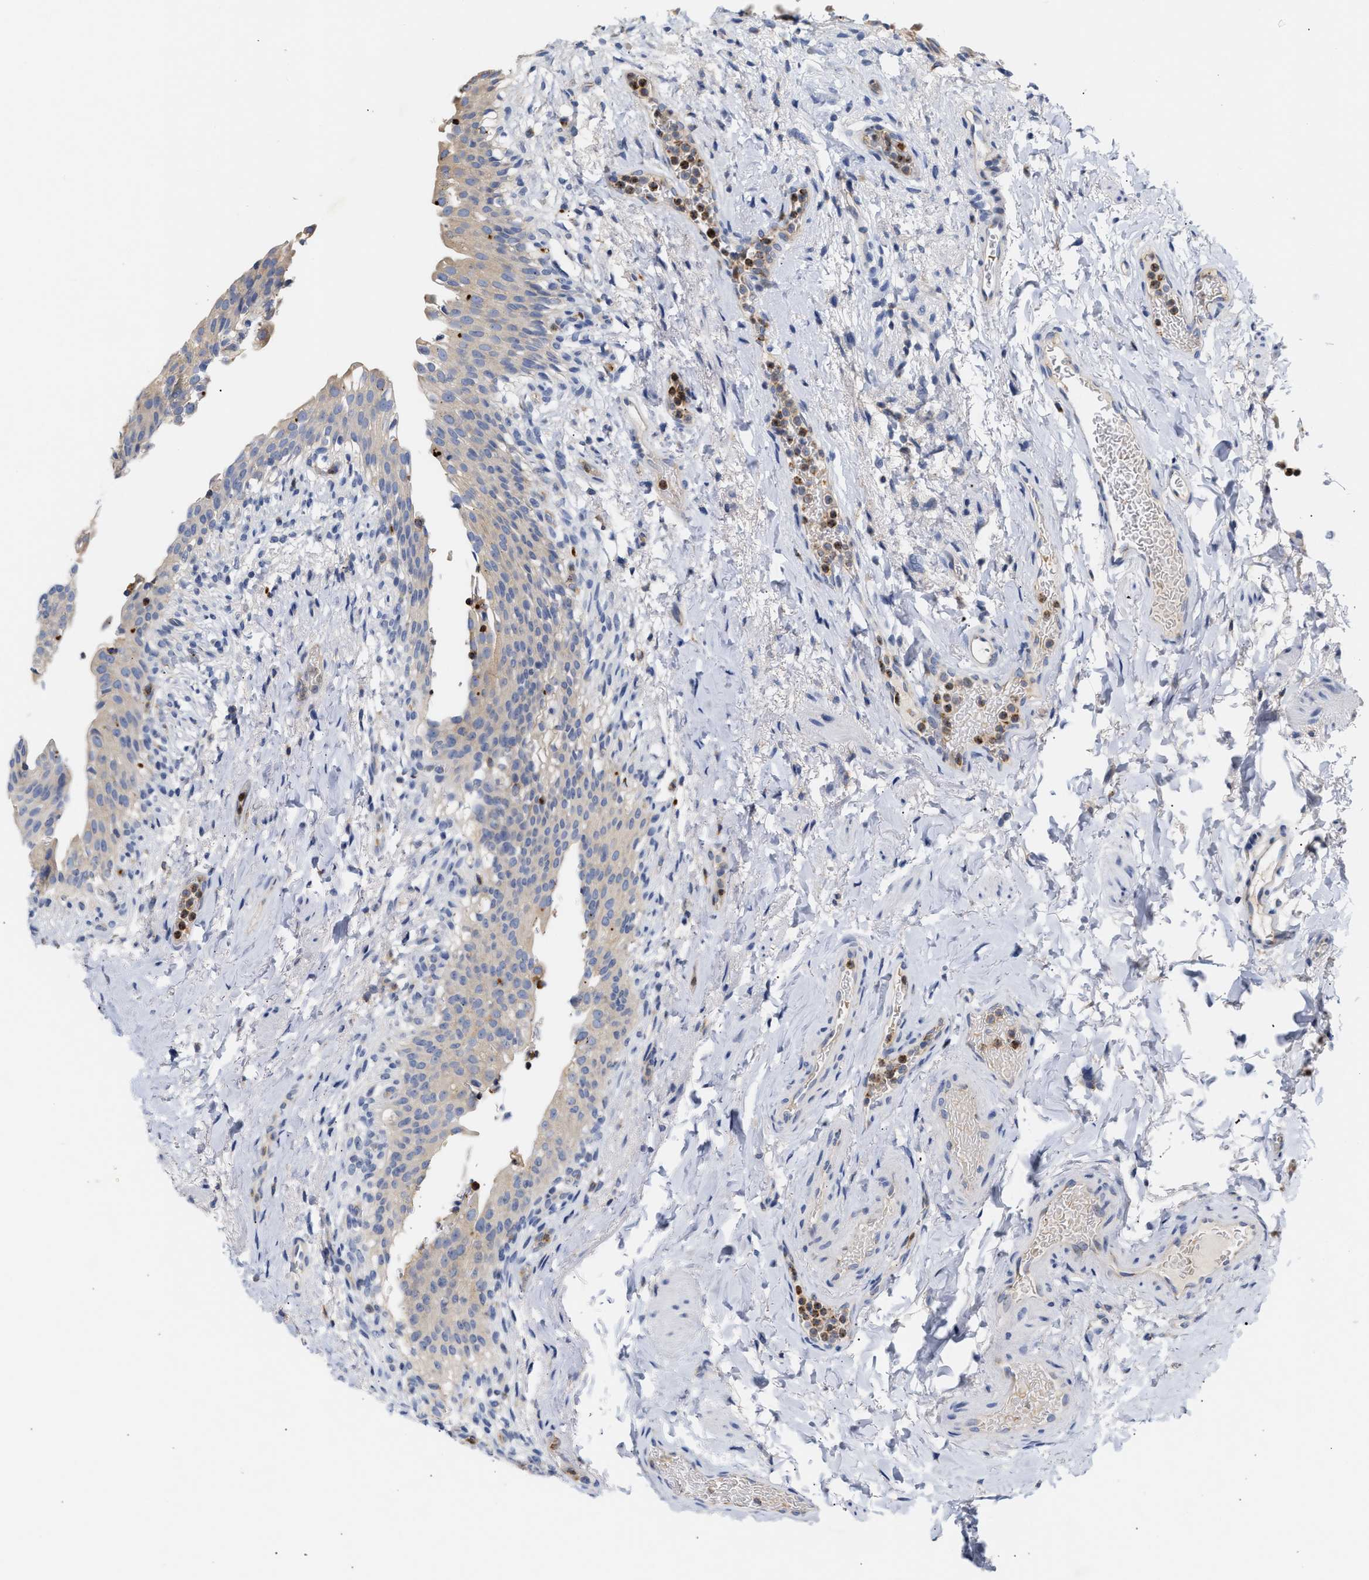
{"staining": {"intensity": "moderate", "quantity": "25%-75%", "location": "cytoplasmic/membranous"}, "tissue": "urinary bladder", "cell_type": "Urothelial cells", "image_type": "normal", "snomed": [{"axis": "morphology", "description": "Normal tissue, NOS"}, {"axis": "topography", "description": "Urinary bladder"}], "caption": "Protein expression analysis of benign urinary bladder demonstrates moderate cytoplasmic/membranous staining in about 25%-75% of urothelial cells.", "gene": "TRIM50", "patient": {"sex": "female", "age": 60}}